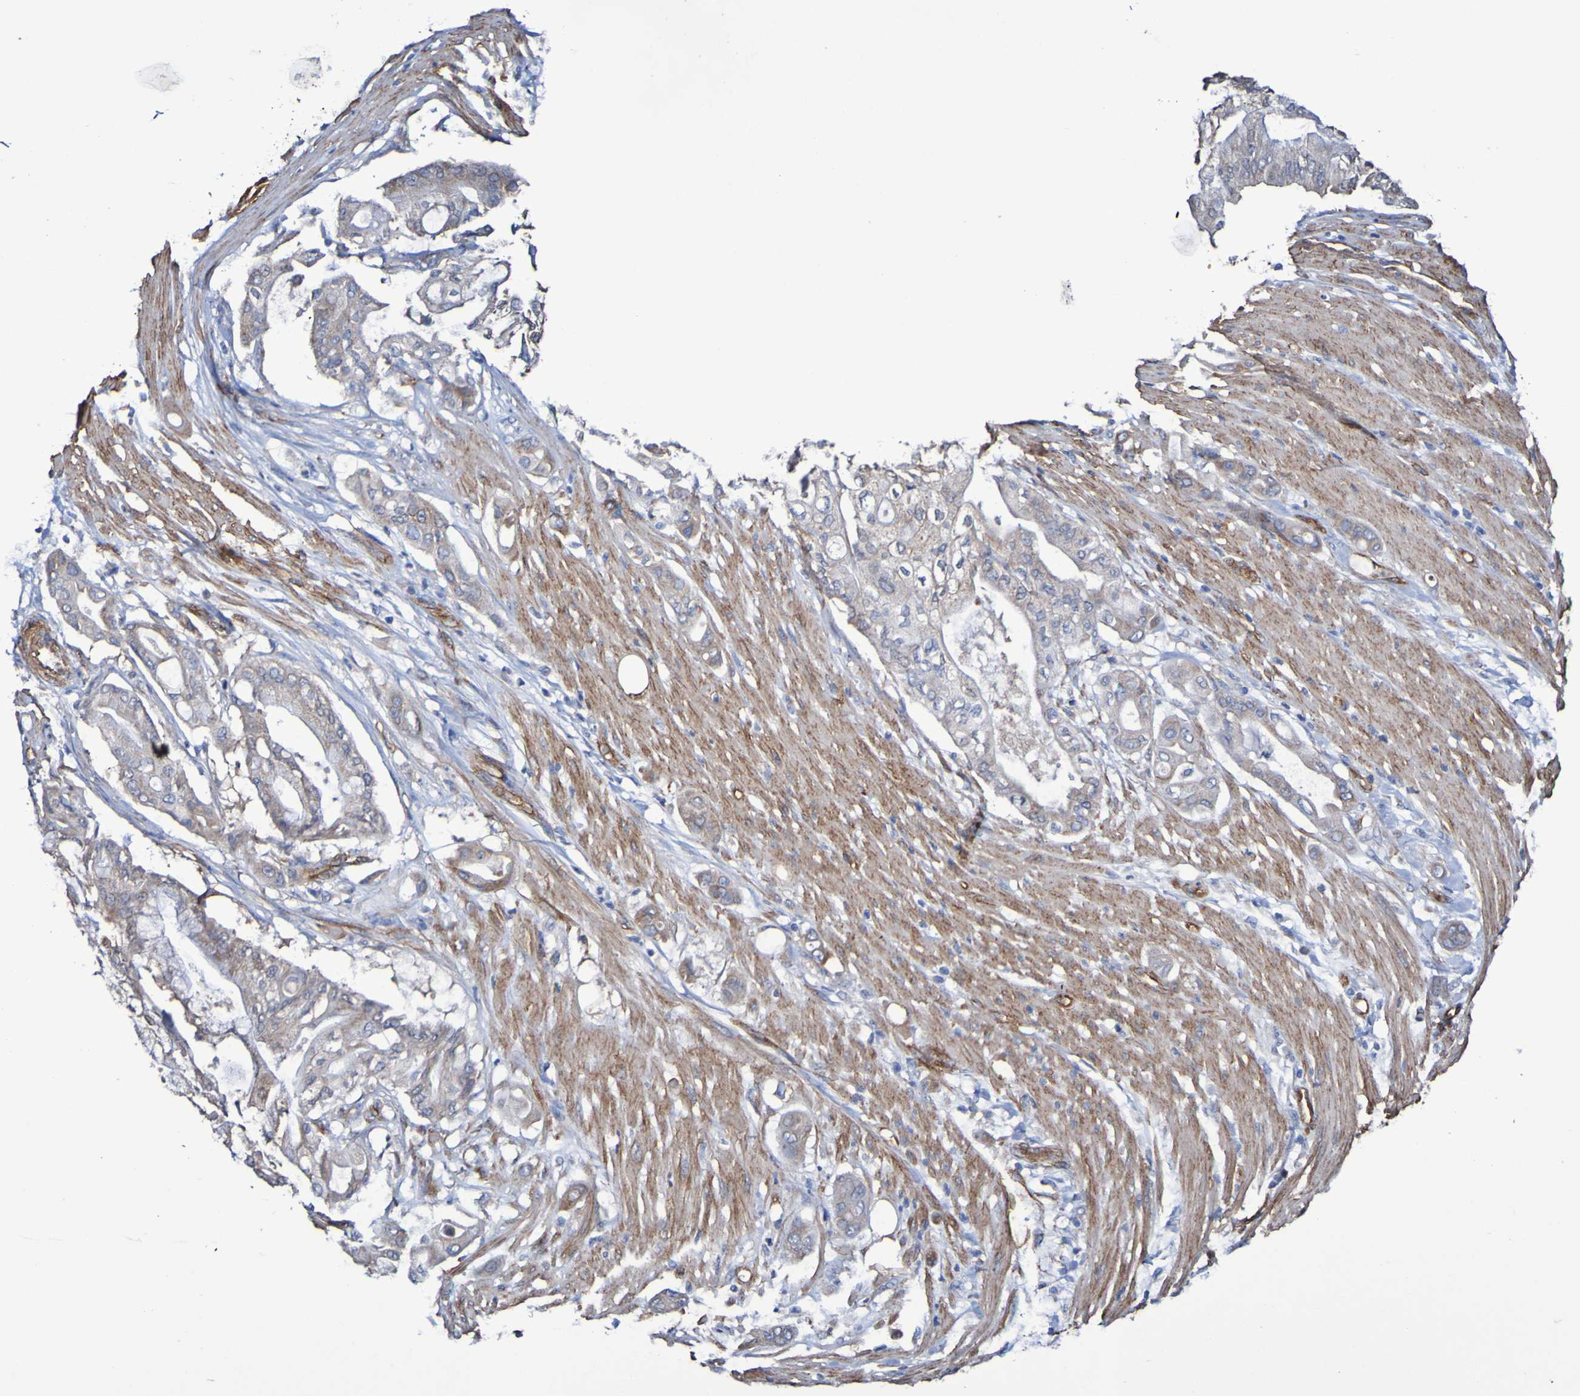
{"staining": {"intensity": "weak", "quantity": "25%-75%", "location": "cytoplasmic/membranous"}, "tissue": "pancreatic cancer", "cell_type": "Tumor cells", "image_type": "cancer", "snomed": [{"axis": "morphology", "description": "Adenocarcinoma, NOS"}, {"axis": "morphology", "description": "Adenocarcinoma, metastatic, NOS"}, {"axis": "topography", "description": "Lymph node"}, {"axis": "topography", "description": "Pancreas"}, {"axis": "topography", "description": "Duodenum"}], "caption": "Immunohistochemistry micrograph of neoplastic tissue: adenocarcinoma (pancreatic) stained using IHC displays low levels of weak protein expression localized specifically in the cytoplasmic/membranous of tumor cells, appearing as a cytoplasmic/membranous brown color.", "gene": "ELMOD3", "patient": {"sex": "female", "age": 64}}